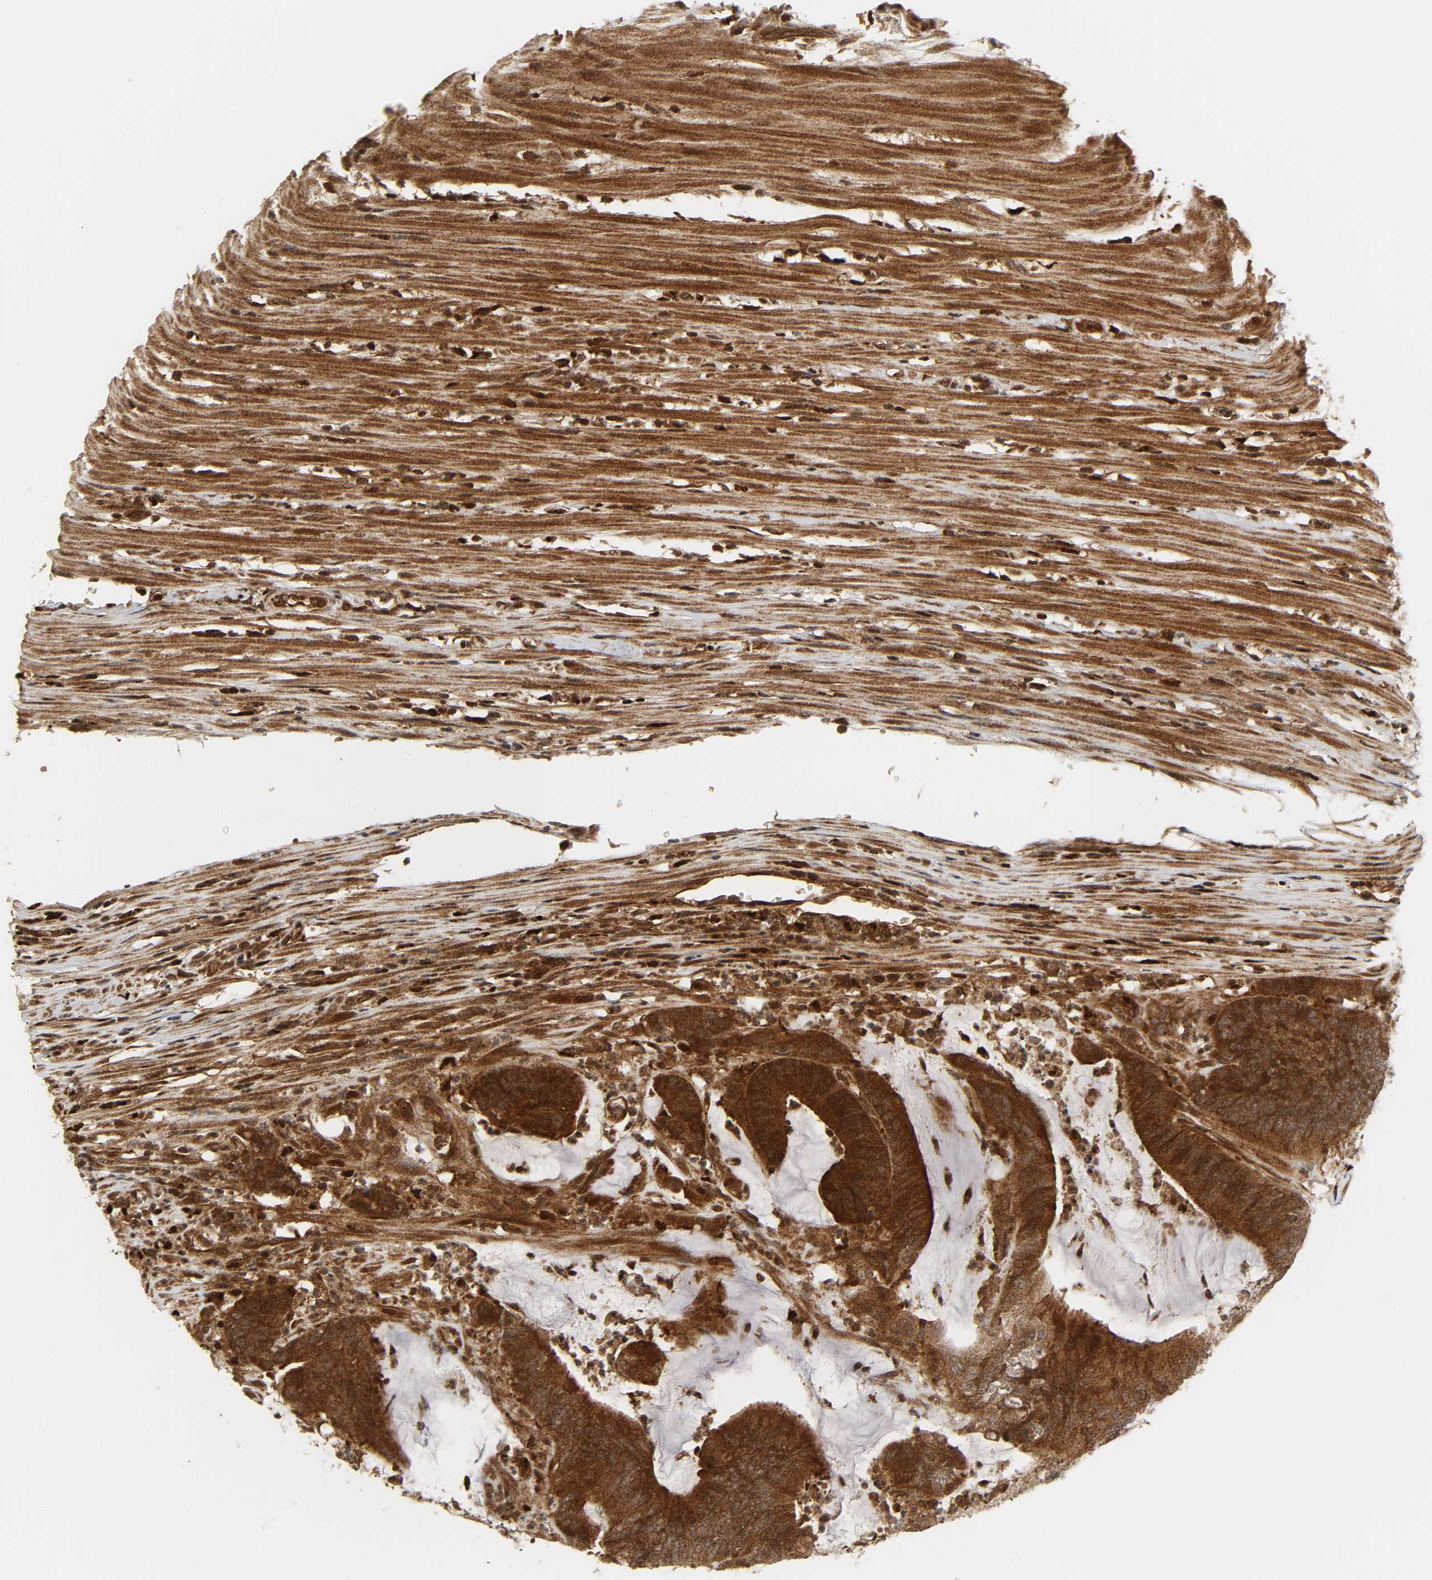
{"staining": {"intensity": "strong", "quantity": ">75%", "location": "cytoplasmic/membranous"}, "tissue": "colorectal cancer", "cell_type": "Tumor cells", "image_type": "cancer", "snomed": [{"axis": "morphology", "description": "Adenocarcinoma, NOS"}, {"axis": "topography", "description": "Rectum"}], "caption": "Colorectal adenocarcinoma stained for a protein (brown) demonstrates strong cytoplasmic/membranous positive expression in approximately >75% of tumor cells.", "gene": "CHUK", "patient": {"sex": "female", "age": 66}}